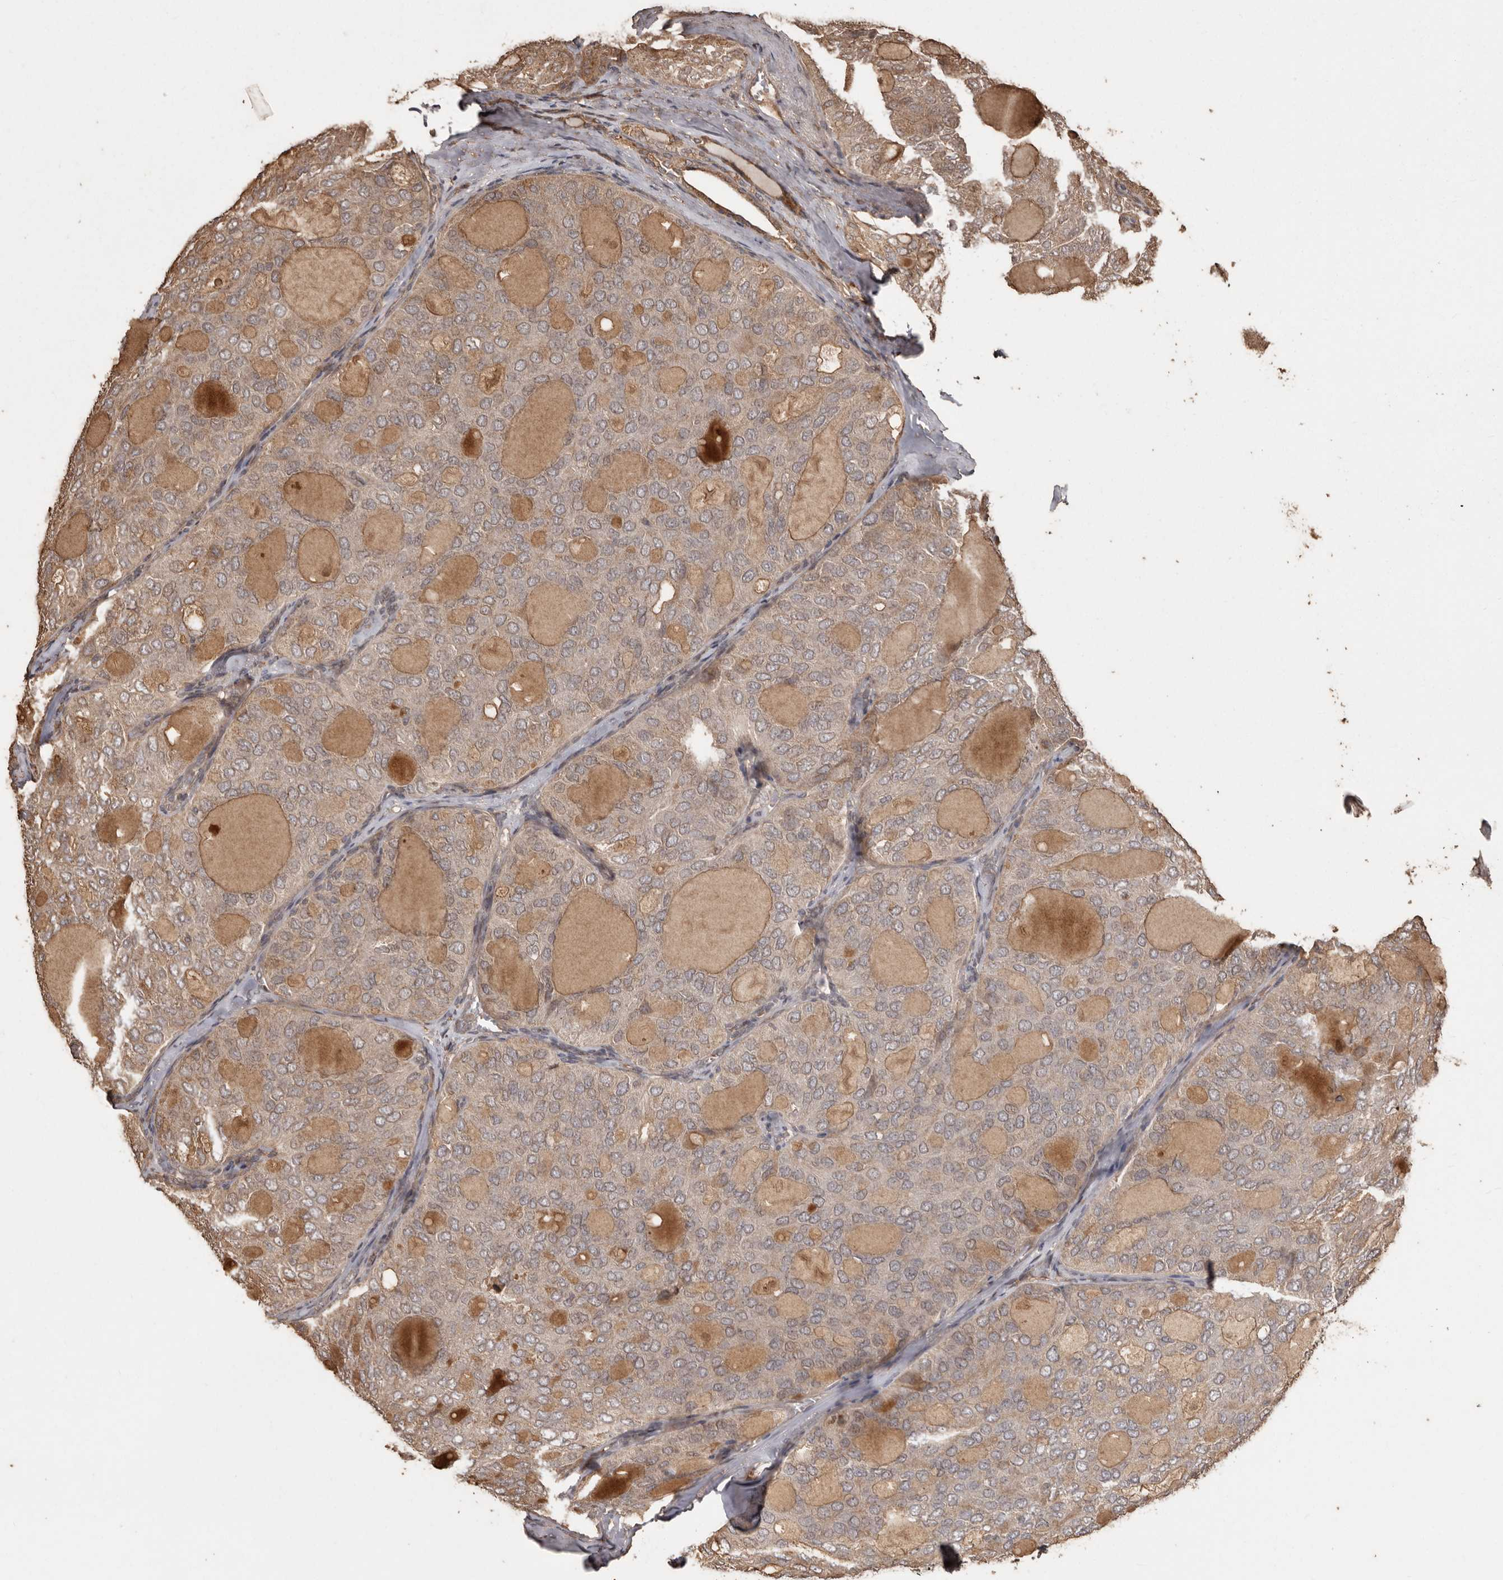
{"staining": {"intensity": "weak", "quantity": "25%-75%", "location": "cytoplasmic/membranous"}, "tissue": "thyroid cancer", "cell_type": "Tumor cells", "image_type": "cancer", "snomed": [{"axis": "morphology", "description": "Follicular adenoma carcinoma, NOS"}, {"axis": "topography", "description": "Thyroid gland"}], "caption": "Human thyroid follicular adenoma carcinoma stained with a protein marker shows weak staining in tumor cells.", "gene": "NUP43", "patient": {"sex": "male", "age": 75}}